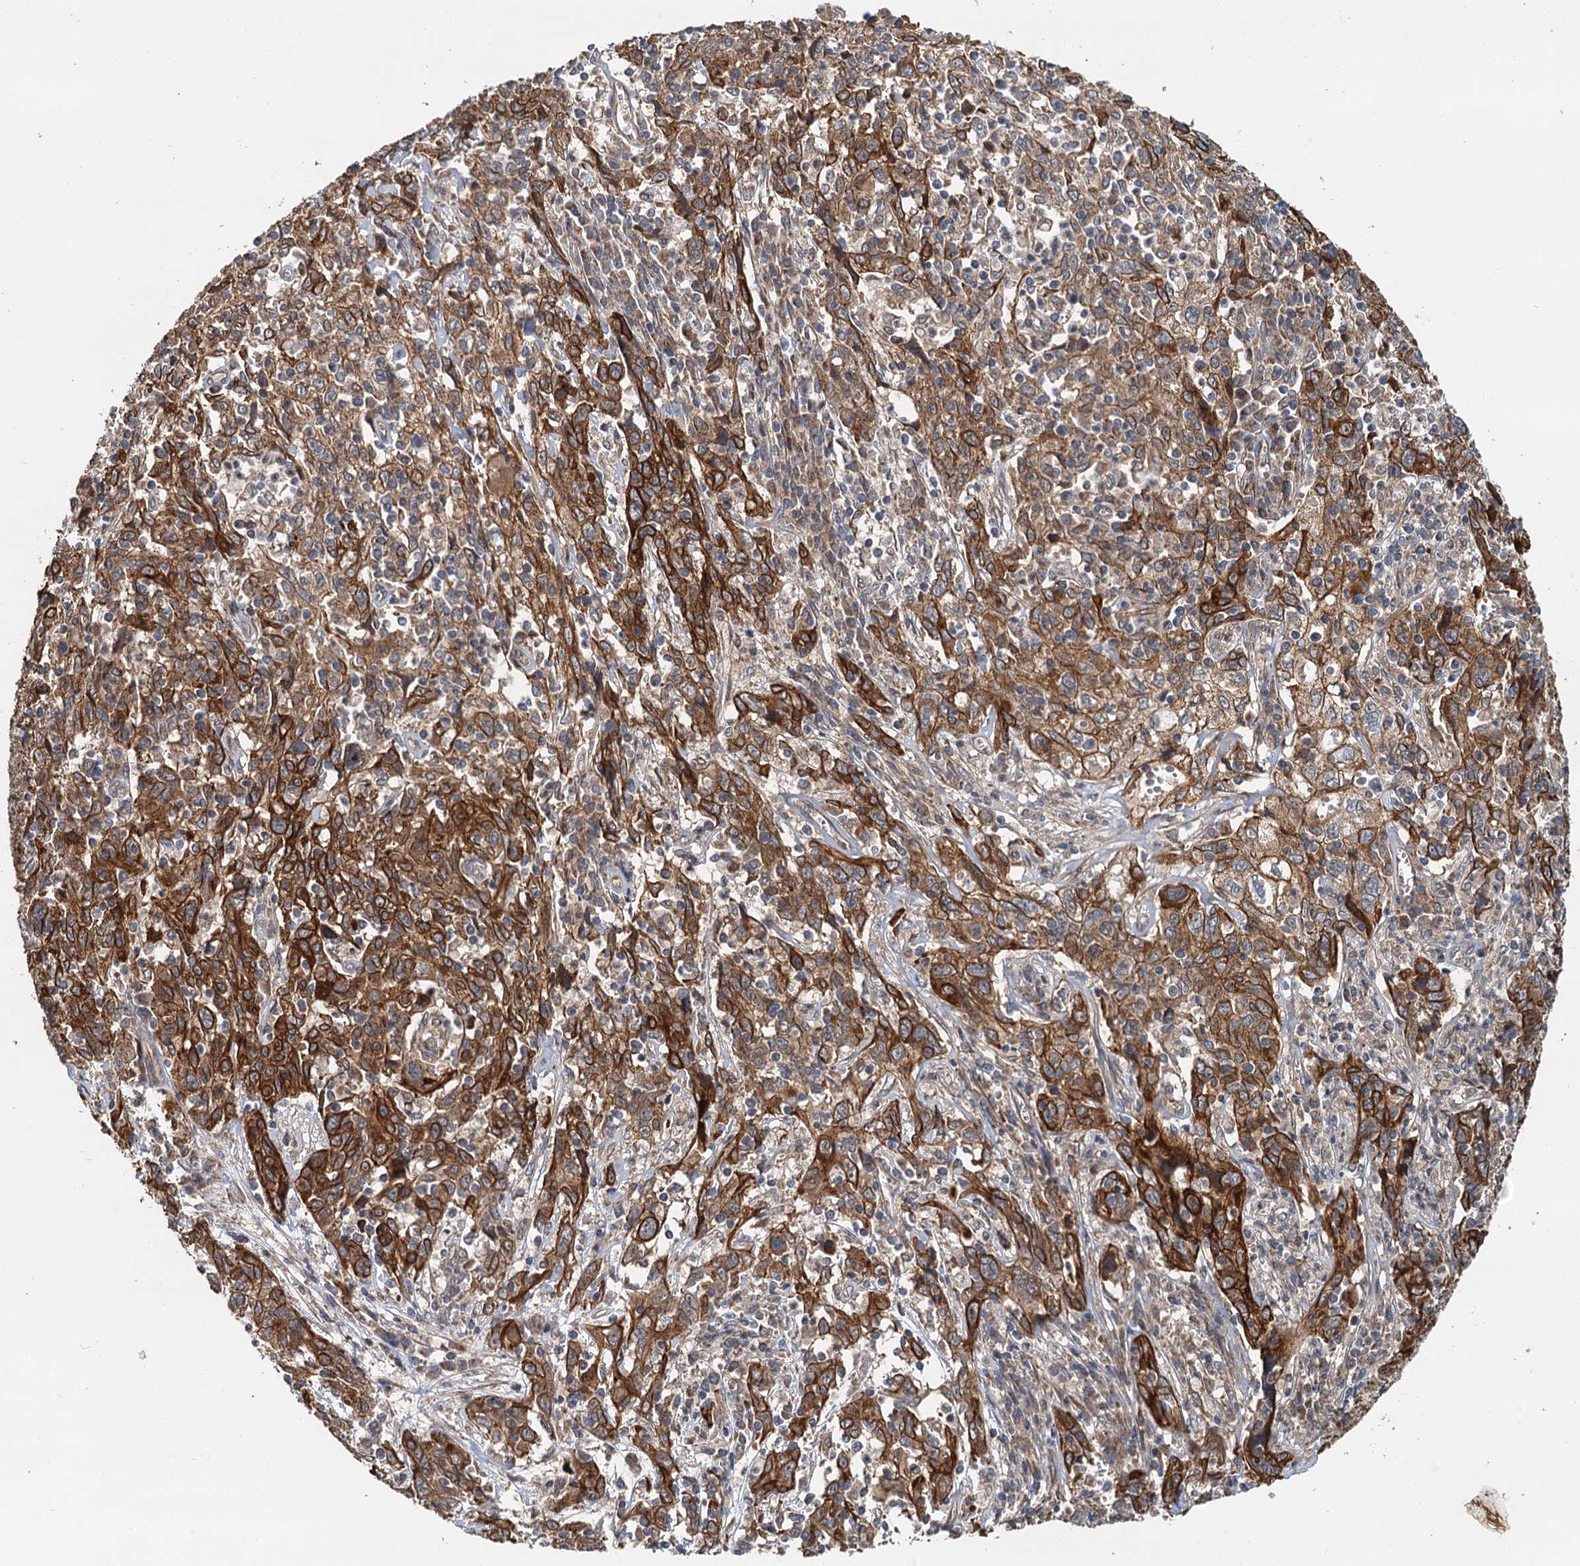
{"staining": {"intensity": "strong", "quantity": ">75%", "location": "cytoplasmic/membranous"}, "tissue": "cervical cancer", "cell_type": "Tumor cells", "image_type": "cancer", "snomed": [{"axis": "morphology", "description": "Squamous cell carcinoma, NOS"}, {"axis": "topography", "description": "Cervix"}], "caption": "Immunohistochemistry (IHC) histopathology image of neoplastic tissue: human cervical cancer stained using immunohistochemistry (IHC) demonstrates high levels of strong protein expression localized specifically in the cytoplasmic/membranous of tumor cells, appearing as a cytoplasmic/membranous brown color.", "gene": "LRRK2", "patient": {"sex": "female", "age": 46}}